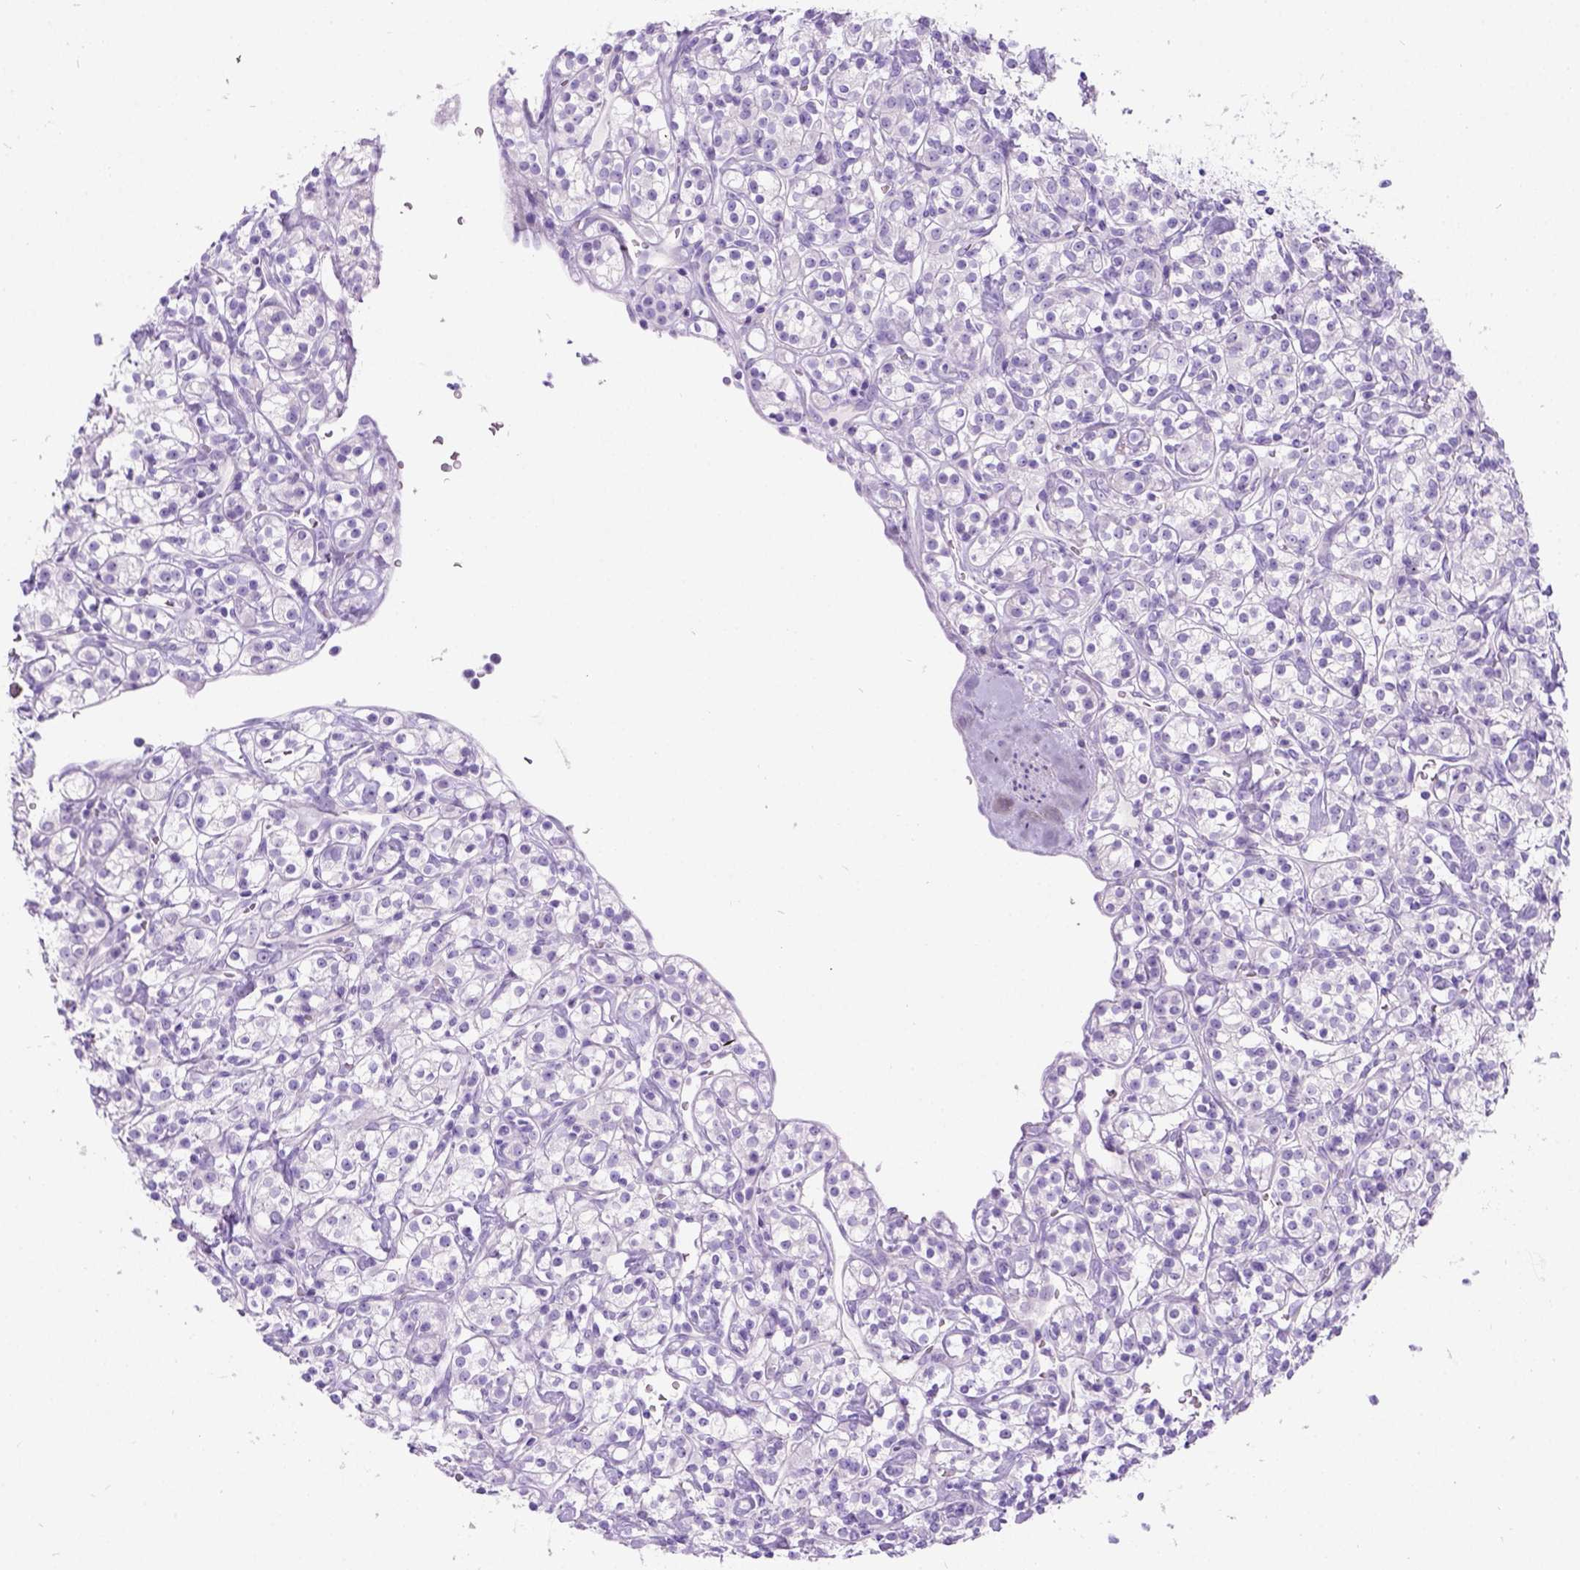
{"staining": {"intensity": "negative", "quantity": "none", "location": "none"}, "tissue": "renal cancer", "cell_type": "Tumor cells", "image_type": "cancer", "snomed": [{"axis": "morphology", "description": "Adenocarcinoma, NOS"}, {"axis": "topography", "description": "Kidney"}], "caption": "Immunohistochemistry image of human adenocarcinoma (renal) stained for a protein (brown), which demonstrates no positivity in tumor cells.", "gene": "C7orf57", "patient": {"sex": "male", "age": 77}}